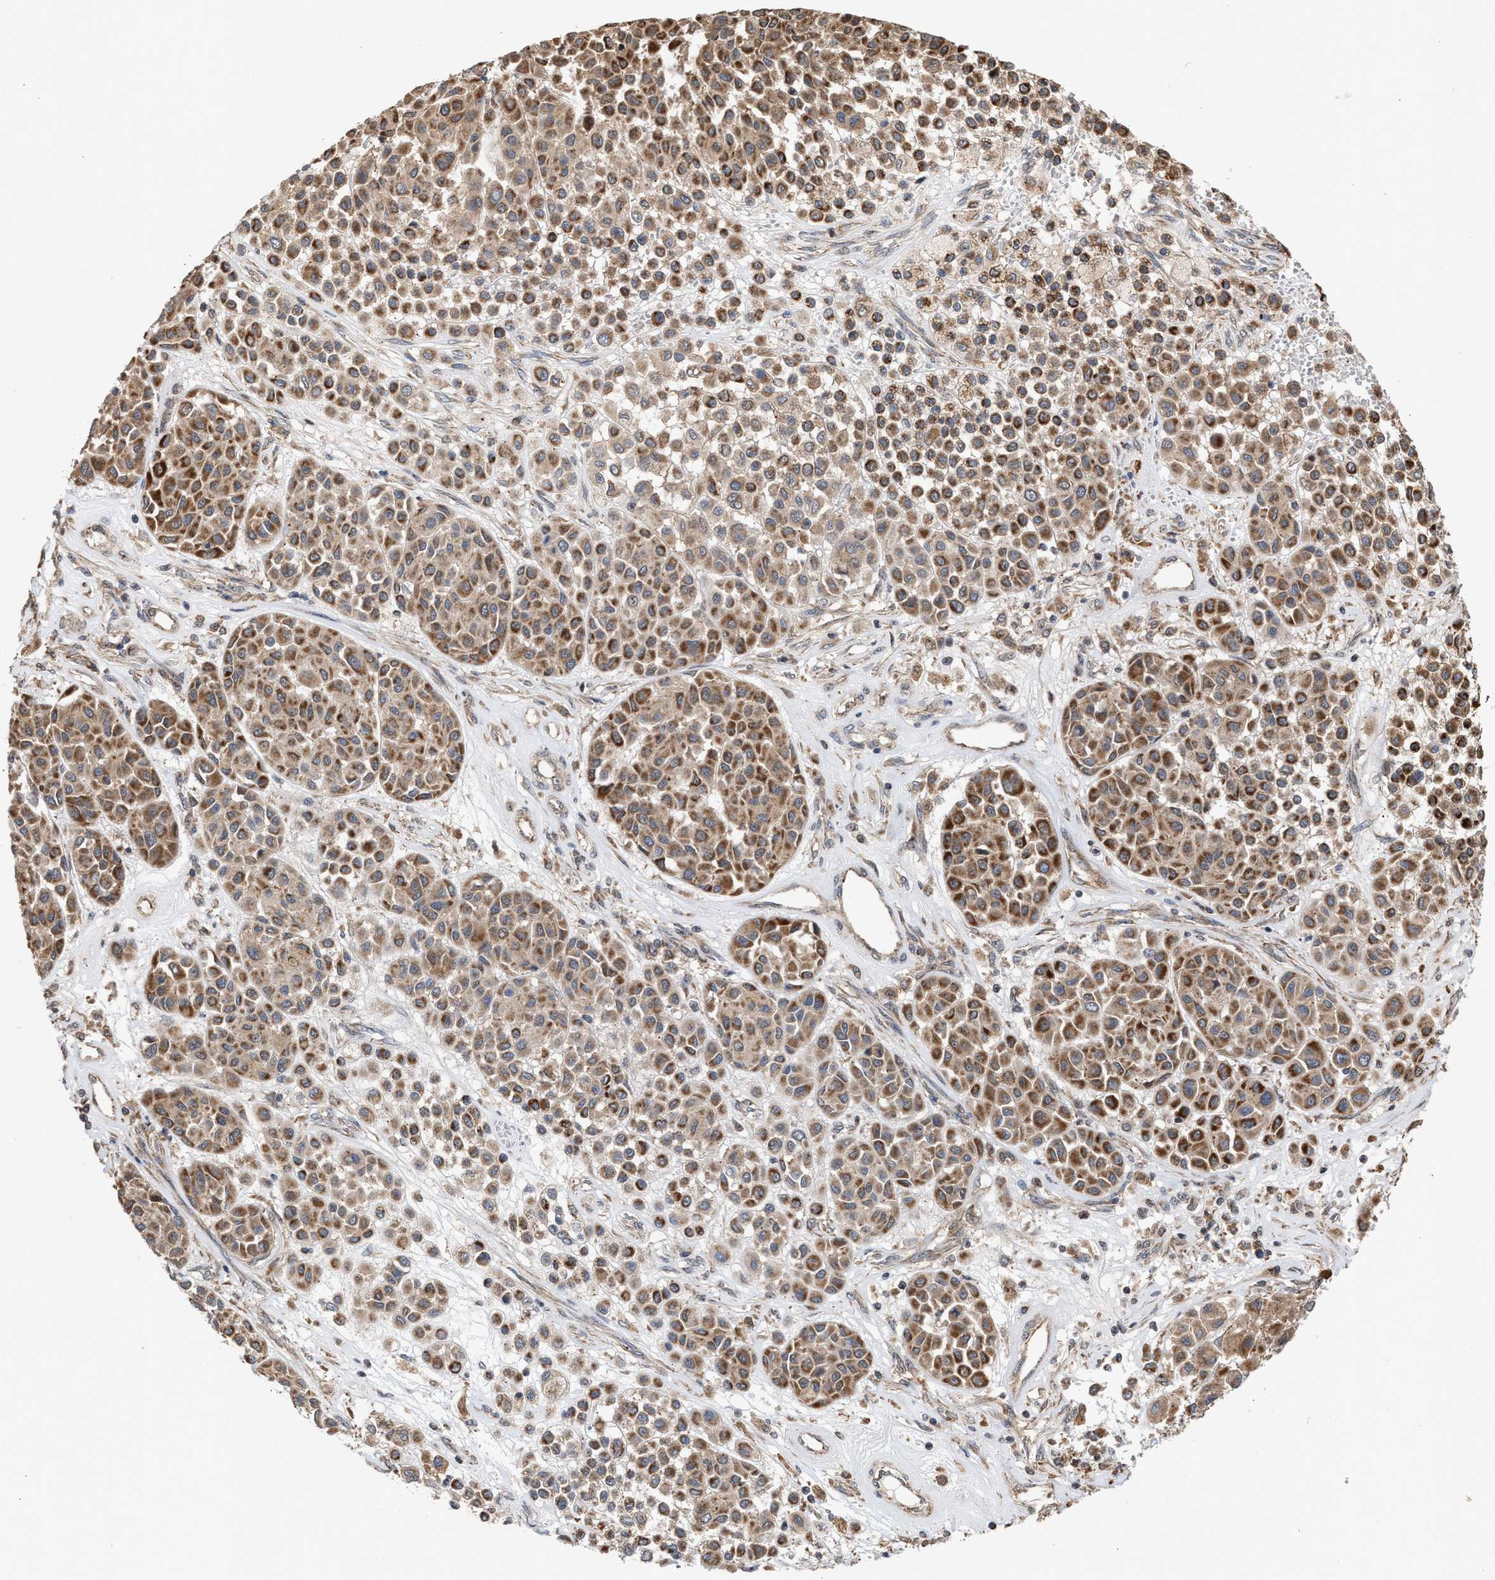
{"staining": {"intensity": "strong", "quantity": ">75%", "location": "cytoplasmic/membranous"}, "tissue": "melanoma", "cell_type": "Tumor cells", "image_type": "cancer", "snomed": [{"axis": "morphology", "description": "Malignant melanoma, Metastatic site"}, {"axis": "topography", "description": "Soft tissue"}], "caption": "This photomicrograph shows IHC staining of human malignant melanoma (metastatic site), with high strong cytoplasmic/membranous positivity in approximately >75% of tumor cells.", "gene": "EXOSC2", "patient": {"sex": "male", "age": 41}}